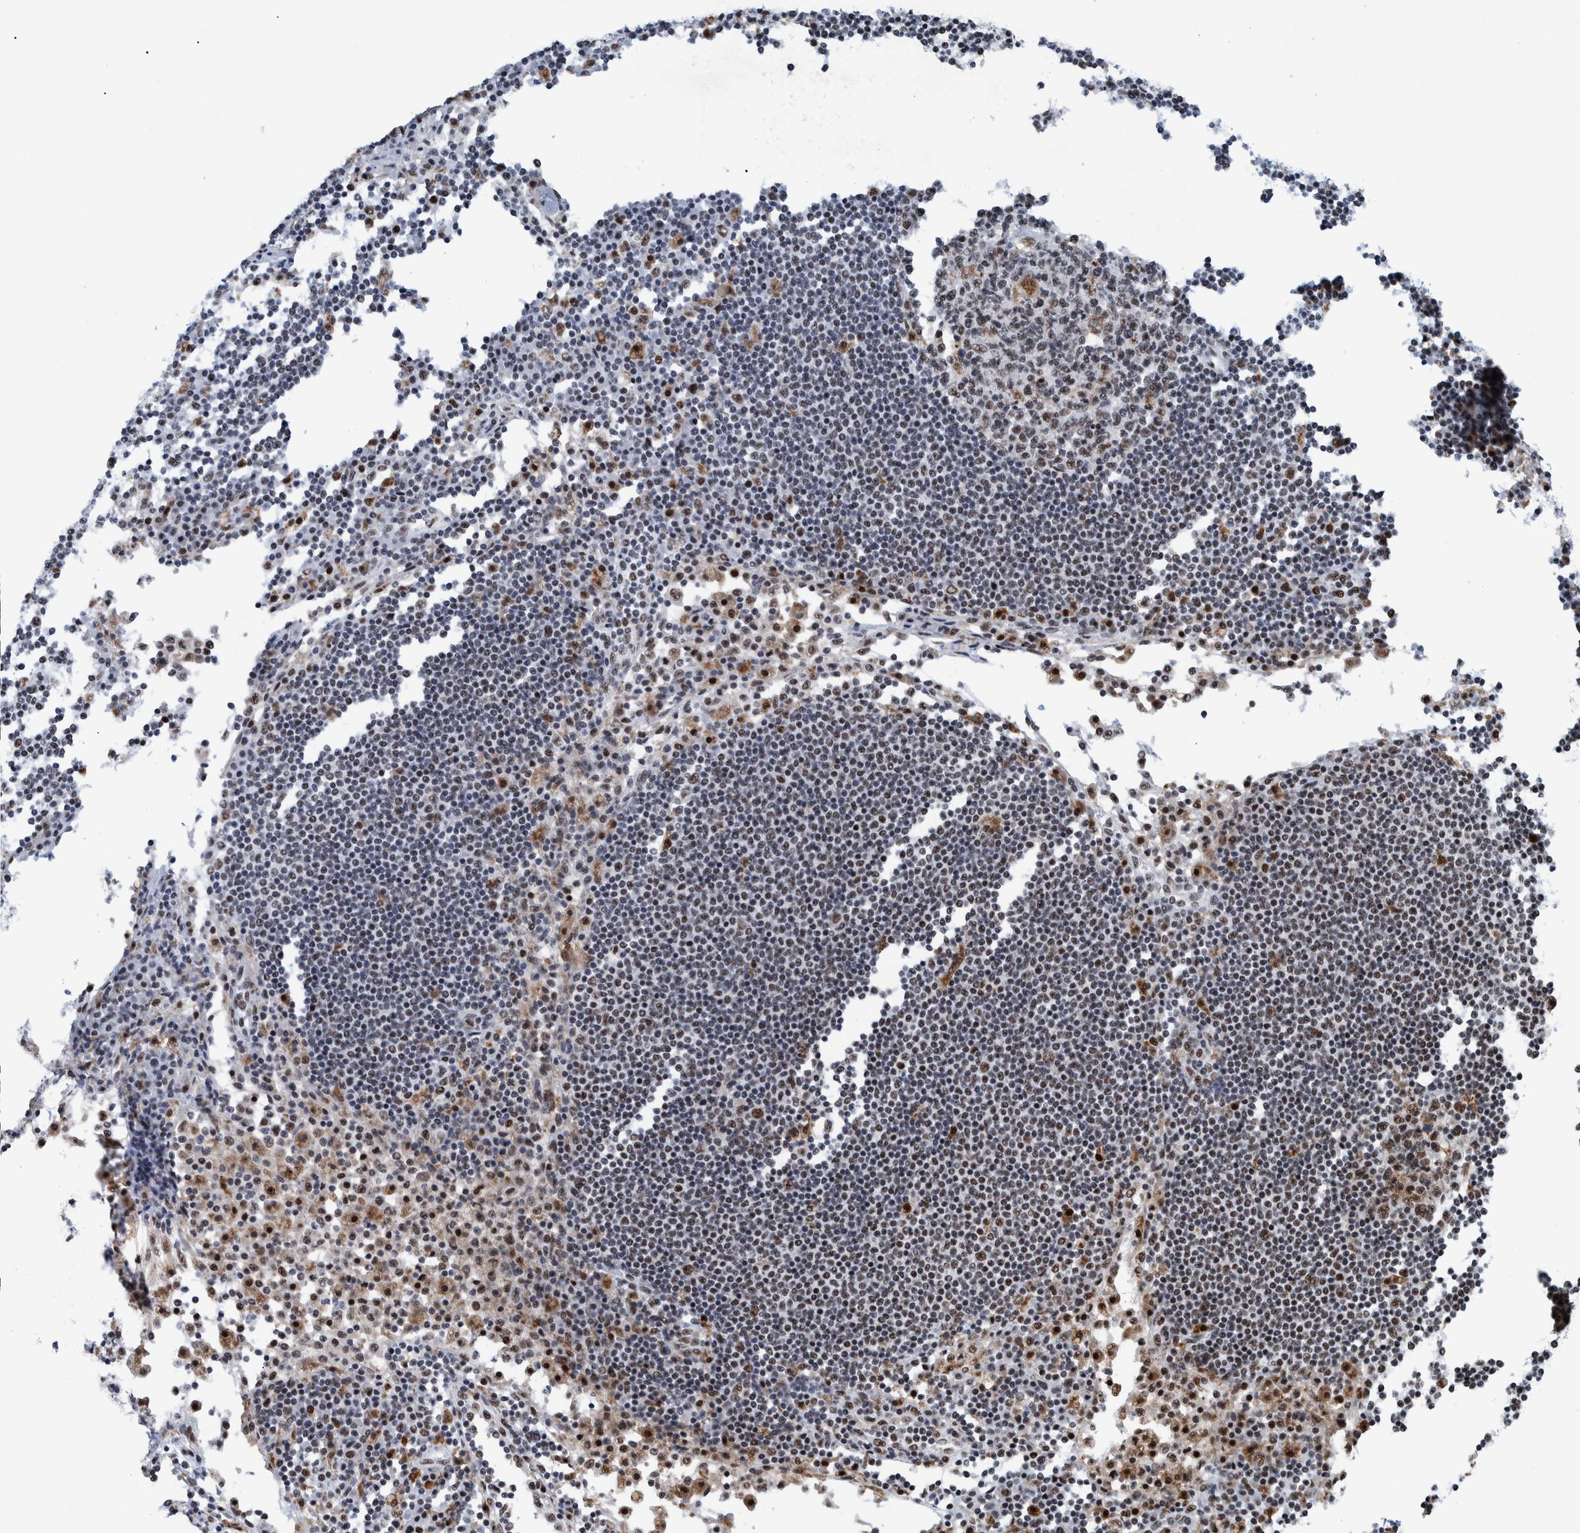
{"staining": {"intensity": "moderate", "quantity": ">75%", "location": "nuclear"}, "tissue": "lymph node", "cell_type": "Germinal center cells", "image_type": "normal", "snomed": [{"axis": "morphology", "description": "Normal tissue, NOS"}, {"axis": "topography", "description": "Lymph node"}], "caption": "Immunohistochemical staining of benign lymph node demonstrates medium levels of moderate nuclear expression in approximately >75% of germinal center cells.", "gene": "EFTUD2", "patient": {"sex": "female", "age": 53}}